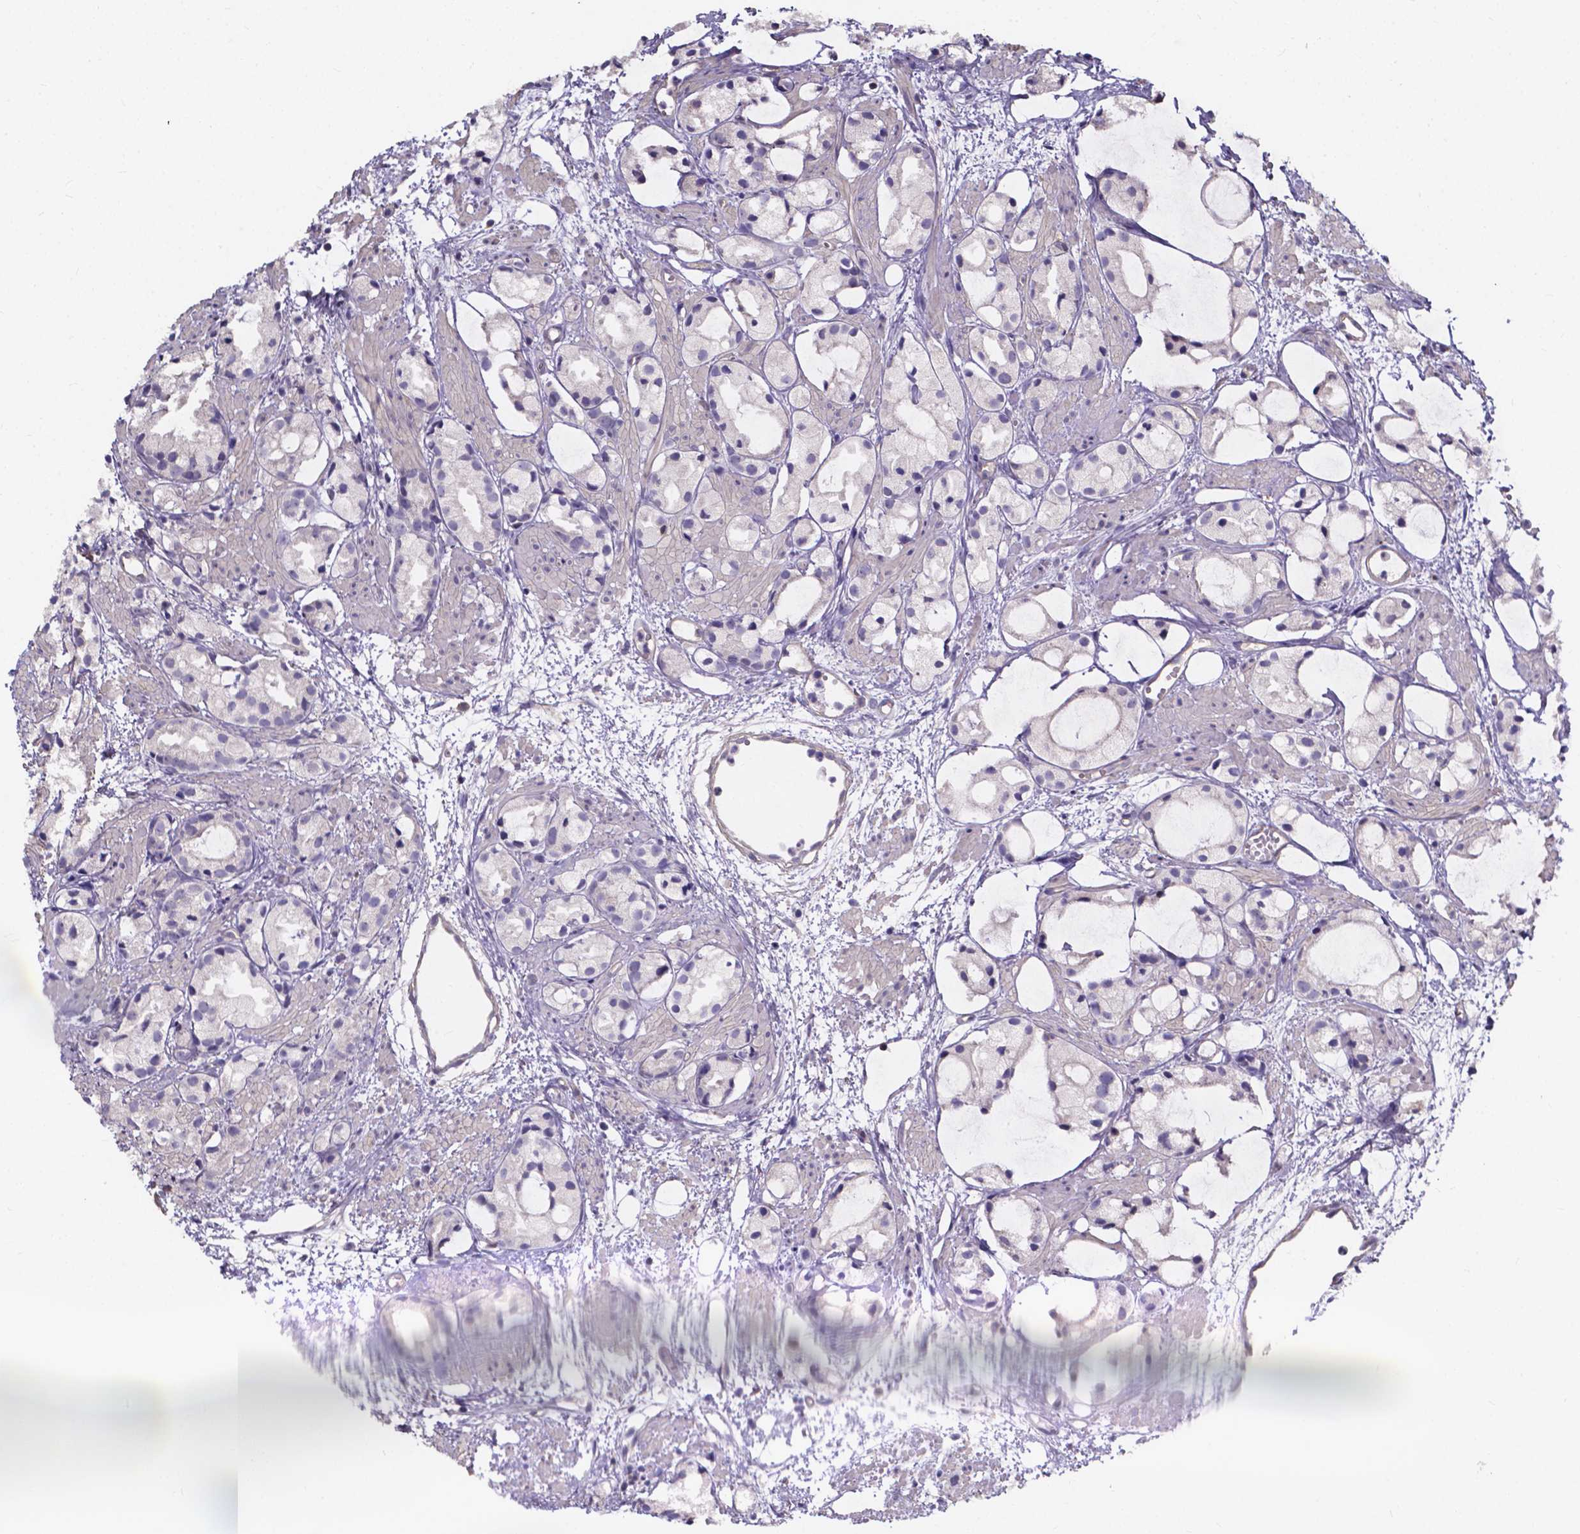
{"staining": {"intensity": "negative", "quantity": "none", "location": "none"}, "tissue": "prostate cancer", "cell_type": "Tumor cells", "image_type": "cancer", "snomed": [{"axis": "morphology", "description": "Adenocarcinoma, High grade"}, {"axis": "topography", "description": "Prostate"}], "caption": "Prostate cancer (high-grade adenocarcinoma) was stained to show a protein in brown. There is no significant staining in tumor cells.", "gene": "THEMIS", "patient": {"sex": "male", "age": 85}}